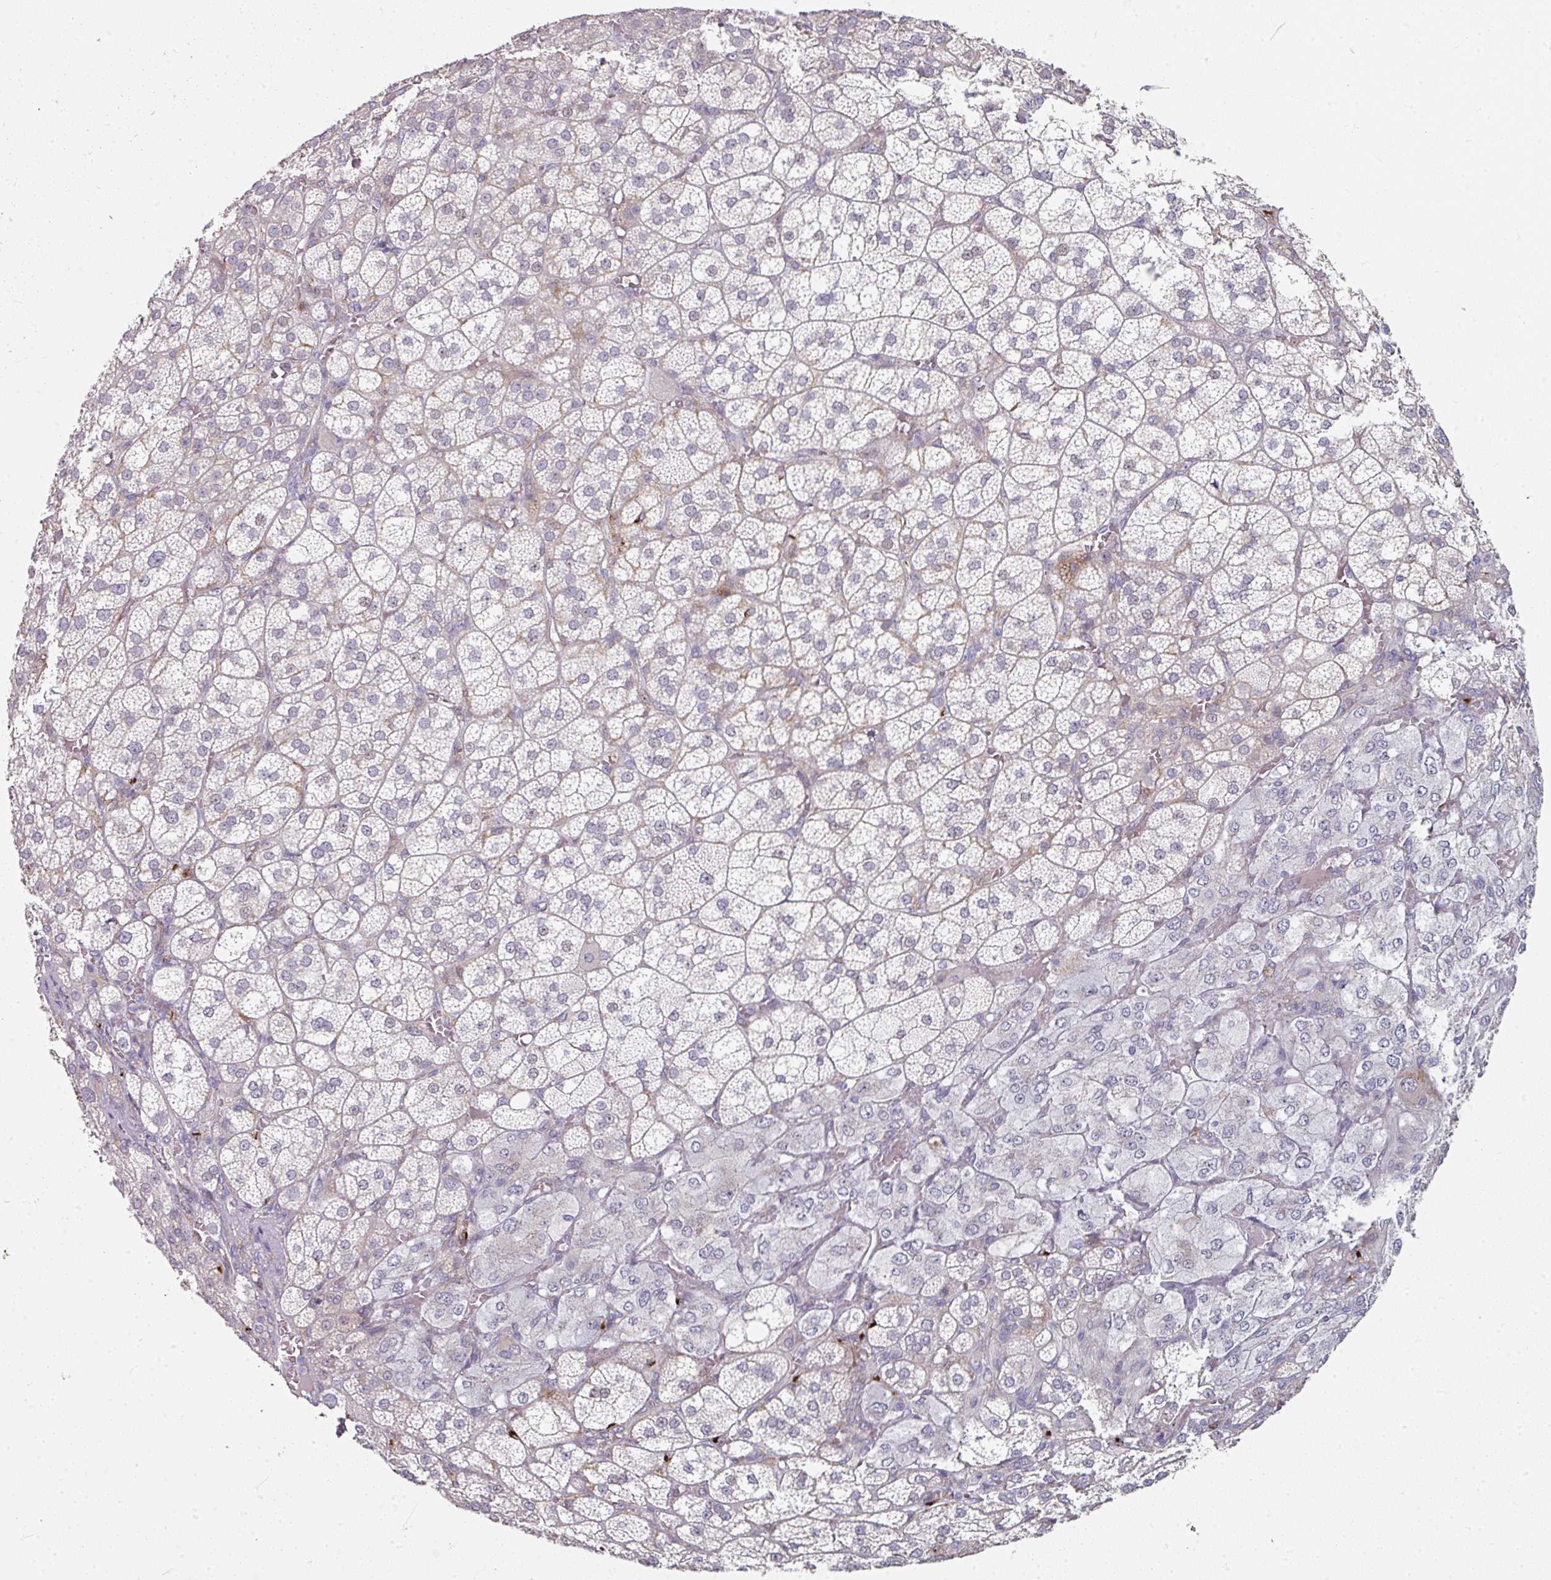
{"staining": {"intensity": "weak", "quantity": "<25%", "location": "cytoplasmic/membranous,nuclear"}, "tissue": "adrenal gland", "cell_type": "Glandular cells", "image_type": "normal", "snomed": [{"axis": "morphology", "description": "Normal tissue, NOS"}, {"axis": "topography", "description": "Adrenal gland"}], "caption": "A high-resolution histopathology image shows immunohistochemistry staining of benign adrenal gland, which displays no significant staining in glandular cells.", "gene": "WSB2", "patient": {"sex": "female", "age": 60}}